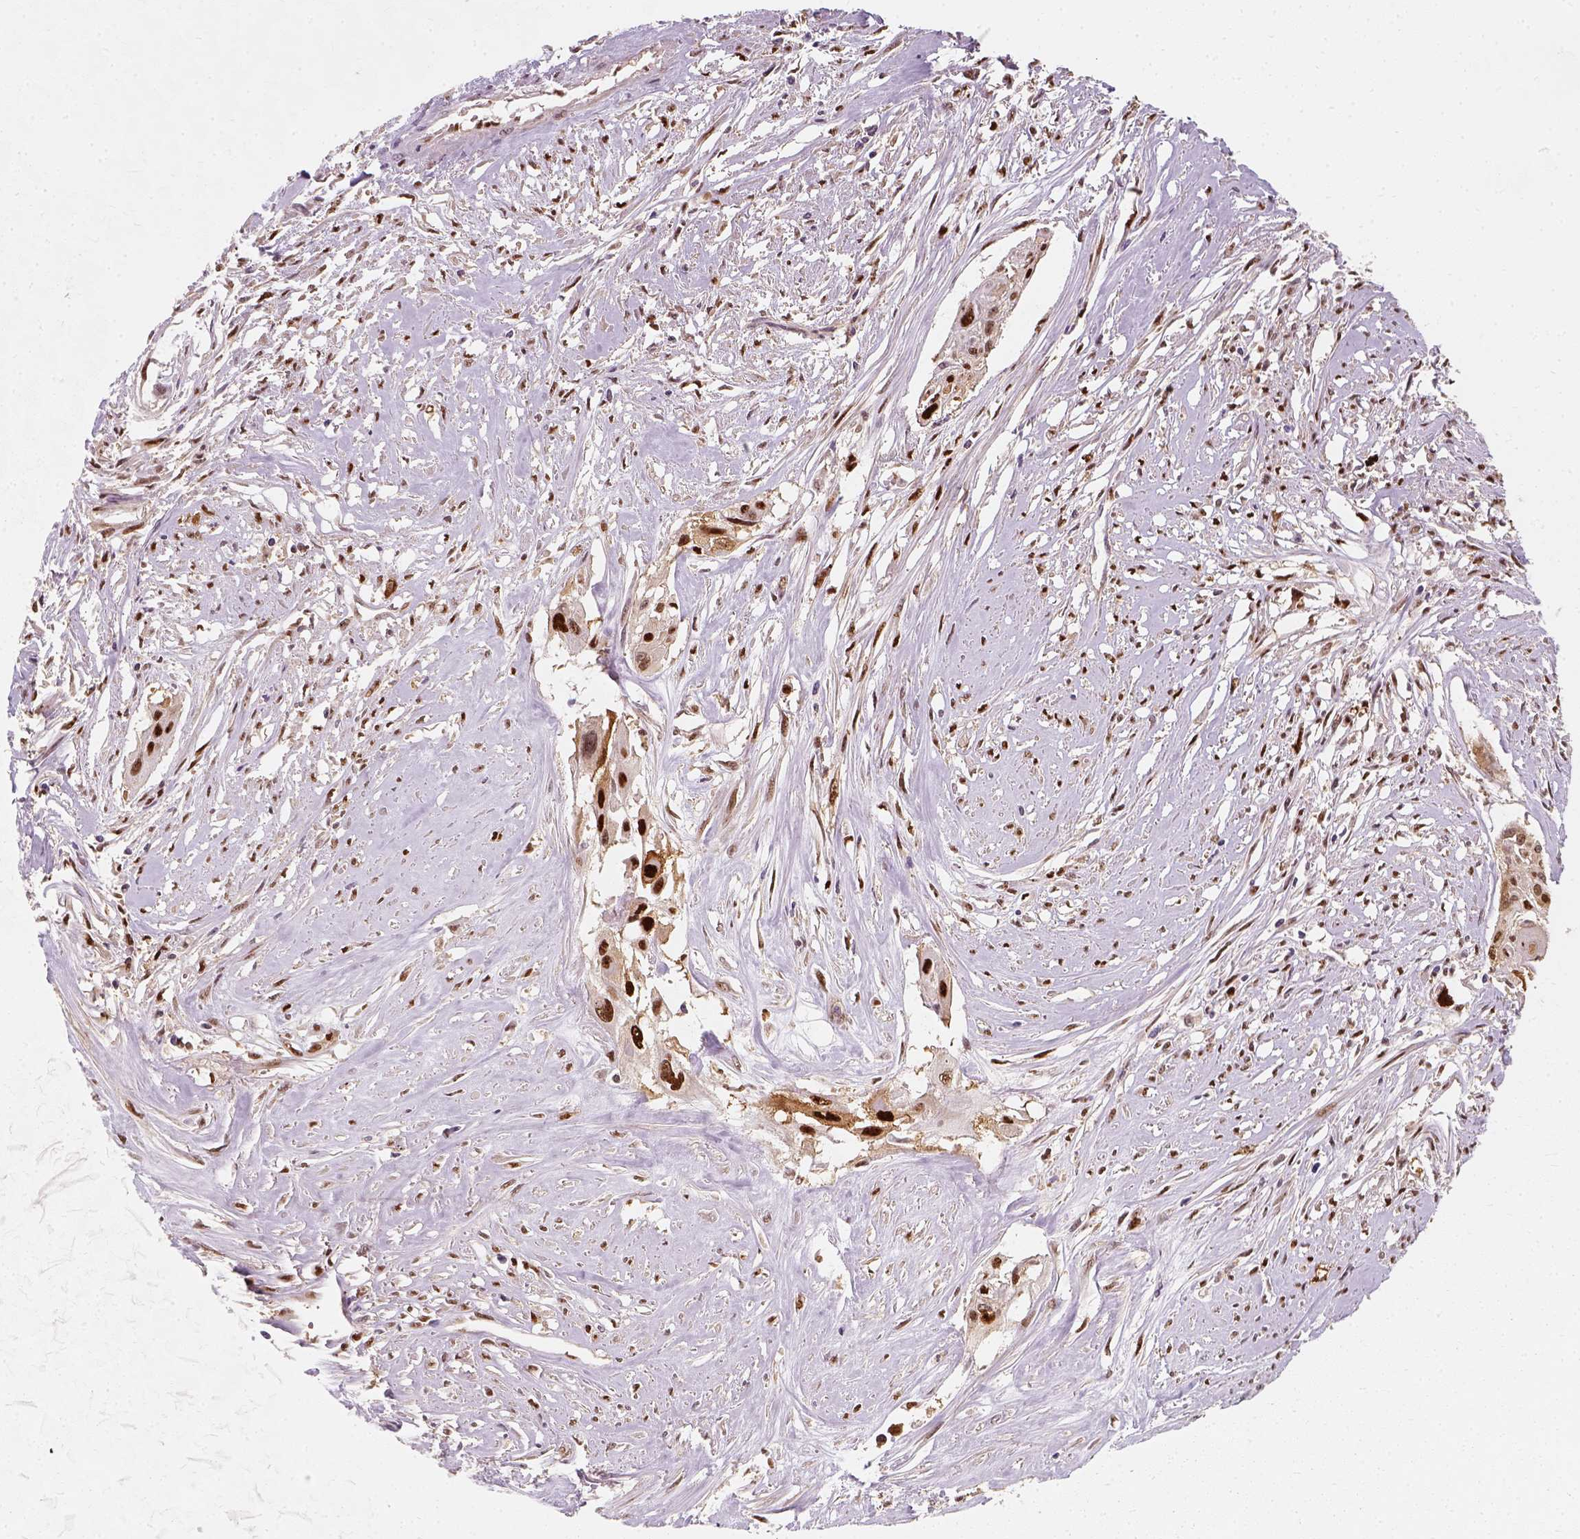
{"staining": {"intensity": "strong", "quantity": ">75%", "location": "nuclear"}, "tissue": "cervical cancer", "cell_type": "Tumor cells", "image_type": "cancer", "snomed": [{"axis": "morphology", "description": "Squamous cell carcinoma, NOS"}, {"axis": "topography", "description": "Cervix"}], "caption": "There is high levels of strong nuclear positivity in tumor cells of cervical cancer (squamous cell carcinoma), as demonstrated by immunohistochemical staining (brown color).", "gene": "SQSTM1", "patient": {"sex": "female", "age": 49}}